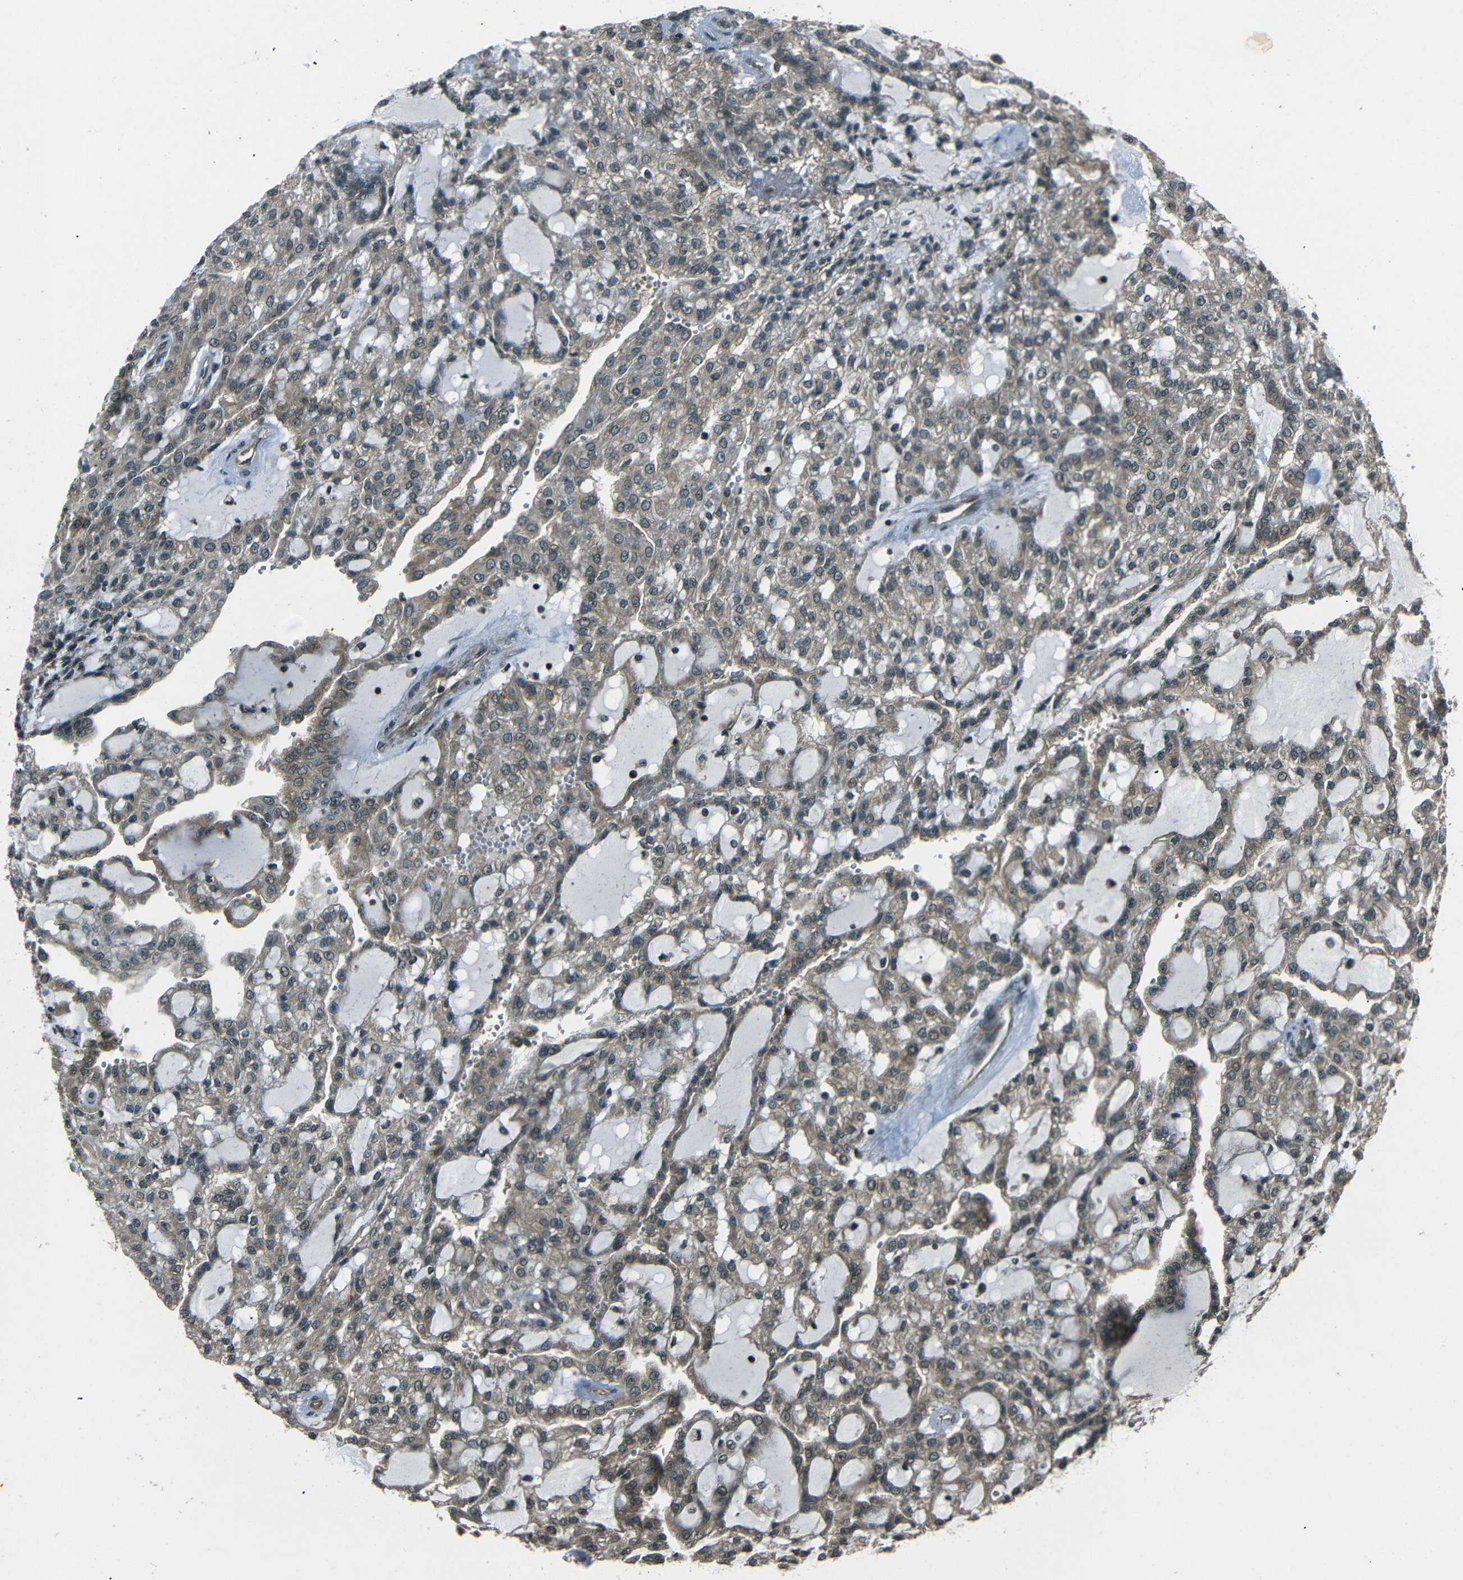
{"staining": {"intensity": "moderate", "quantity": "25%-75%", "location": "cytoplasmic/membranous"}, "tissue": "renal cancer", "cell_type": "Tumor cells", "image_type": "cancer", "snomed": [{"axis": "morphology", "description": "Adenocarcinoma, NOS"}, {"axis": "topography", "description": "Kidney"}], "caption": "A brown stain shows moderate cytoplasmic/membranous expression of a protein in human renal cancer (adenocarcinoma) tumor cells. (IHC, brightfield microscopy, high magnification).", "gene": "PLK2", "patient": {"sex": "male", "age": 63}}